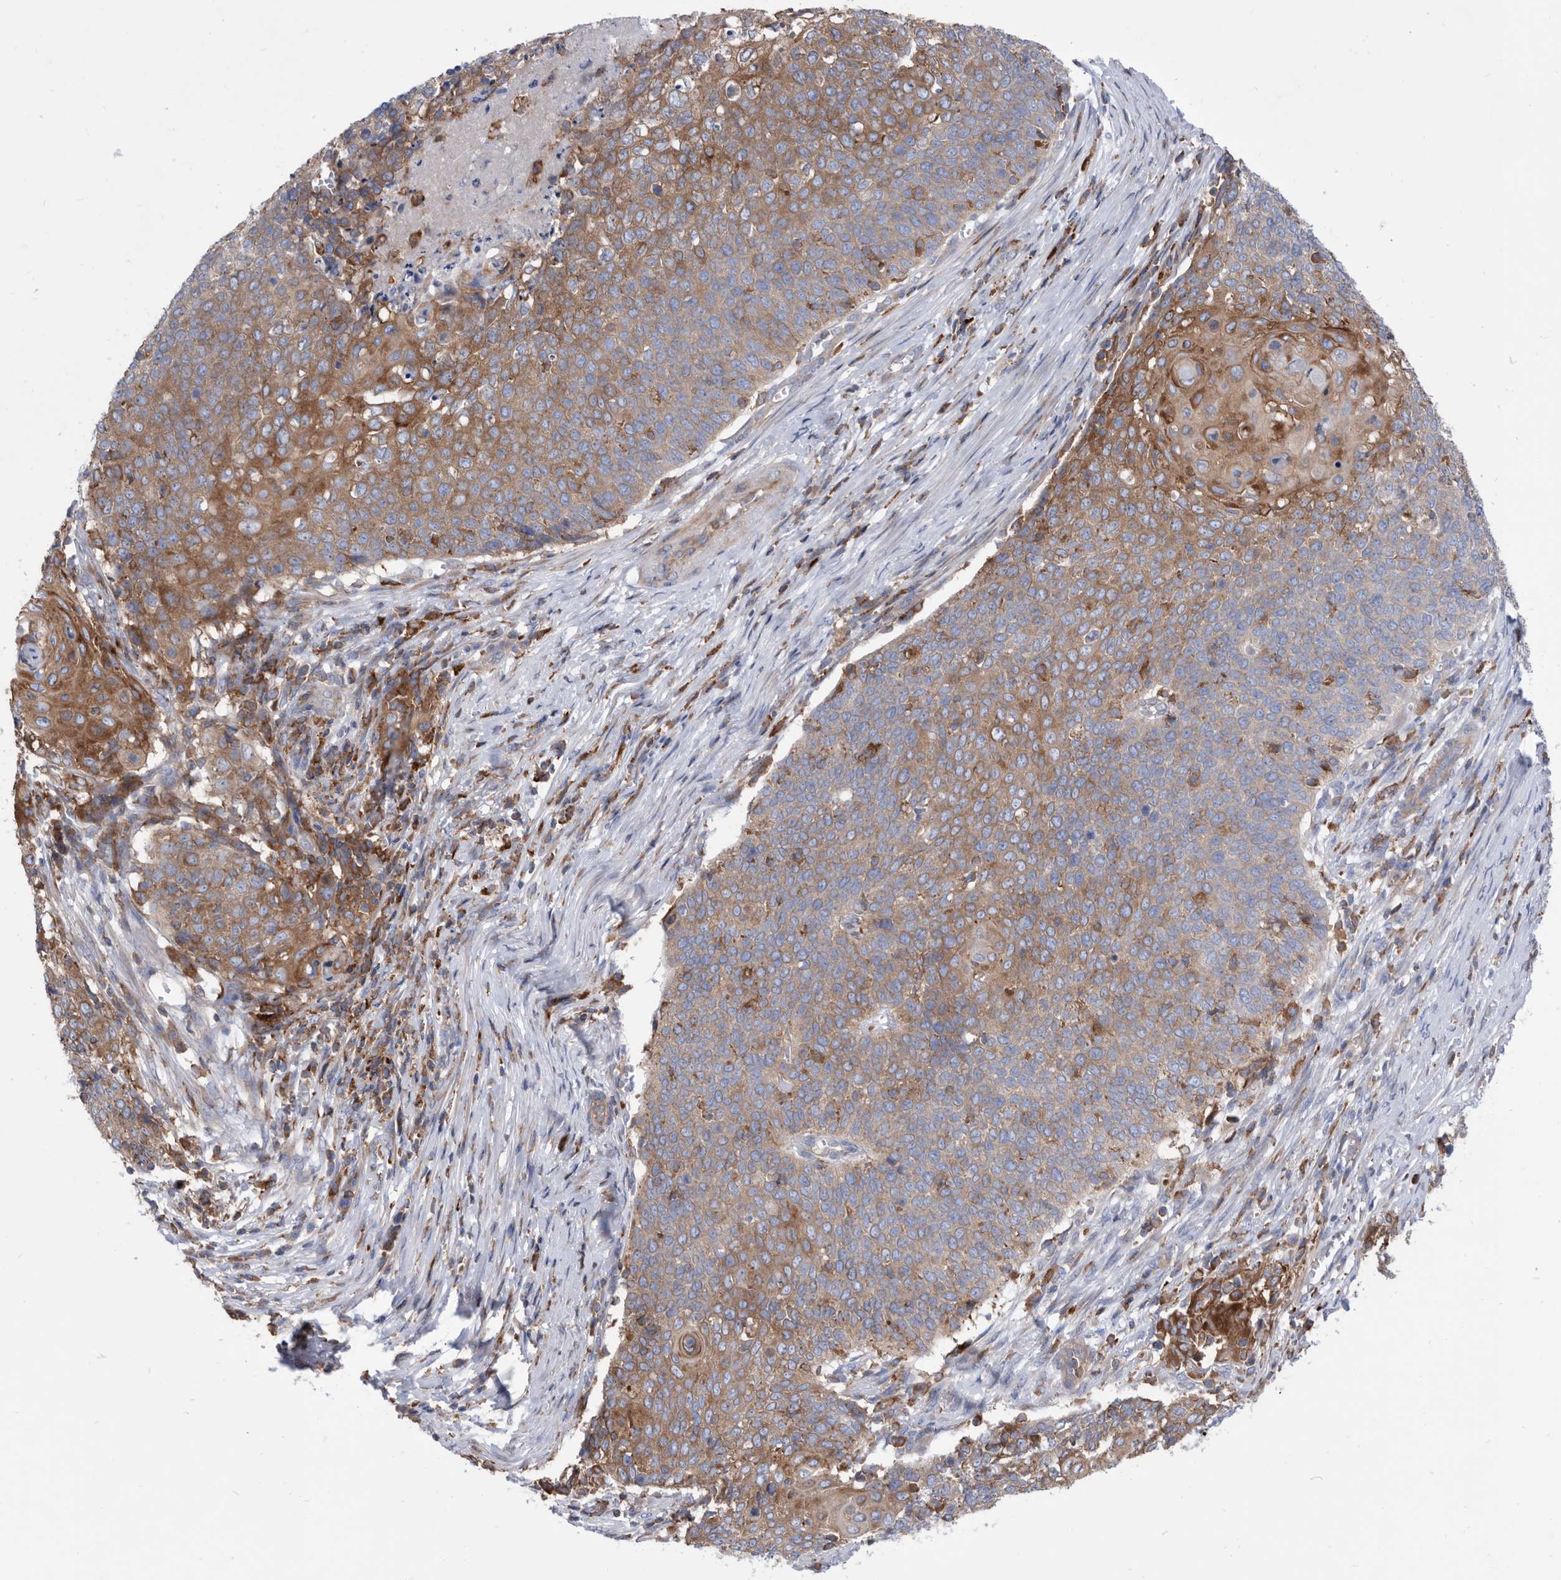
{"staining": {"intensity": "moderate", "quantity": ">75%", "location": "cytoplasmic/membranous"}, "tissue": "cervical cancer", "cell_type": "Tumor cells", "image_type": "cancer", "snomed": [{"axis": "morphology", "description": "Squamous cell carcinoma, NOS"}, {"axis": "topography", "description": "Cervix"}], "caption": "Cervical cancer (squamous cell carcinoma) was stained to show a protein in brown. There is medium levels of moderate cytoplasmic/membranous expression in approximately >75% of tumor cells. The protein is shown in brown color, while the nuclei are stained blue.", "gene": "SMG7", "patient": {"sex": "female", "age": 39}}